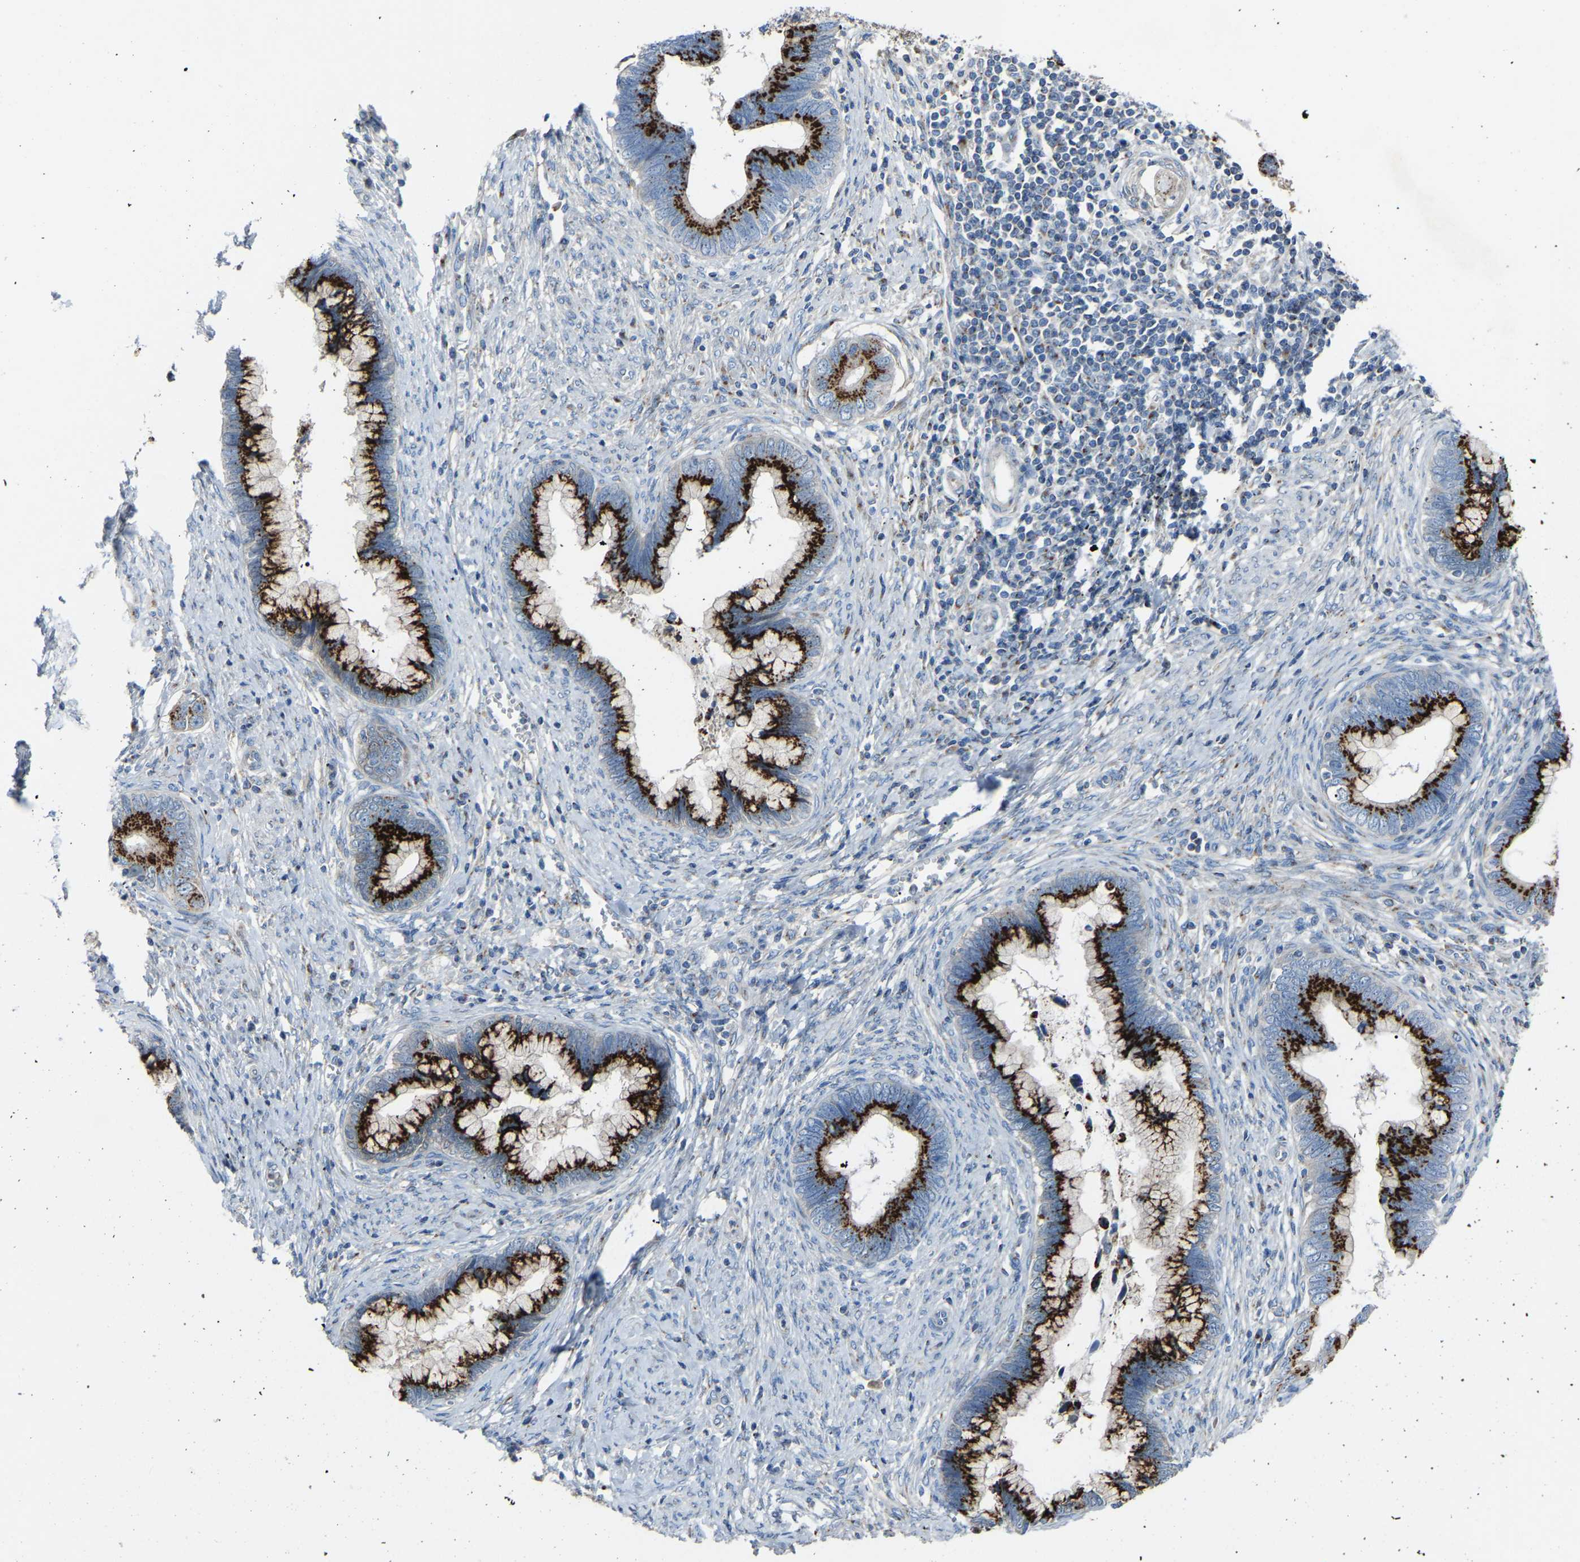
{"staining": {"intensity": "strong", "quantity": ">75%", "location": "cytoplasmic/membranous"}, "tissue": "cervical cancer", "cell_type": "Tumor cells", "image_type": "cancer", "snomed": [{"axis": "morphology", "description": "Adenocarcinoma, NOS"}, {"axis": "topography", "description": "Cervix"}], "caption": "Immunohistochemical staining of human cervical cancer exhibits strong cytoplasmic/membranous protein expression in about >75% of tumor cells.", "gene": "CANT1", "patient": {"sex": "female", "age": 44}}